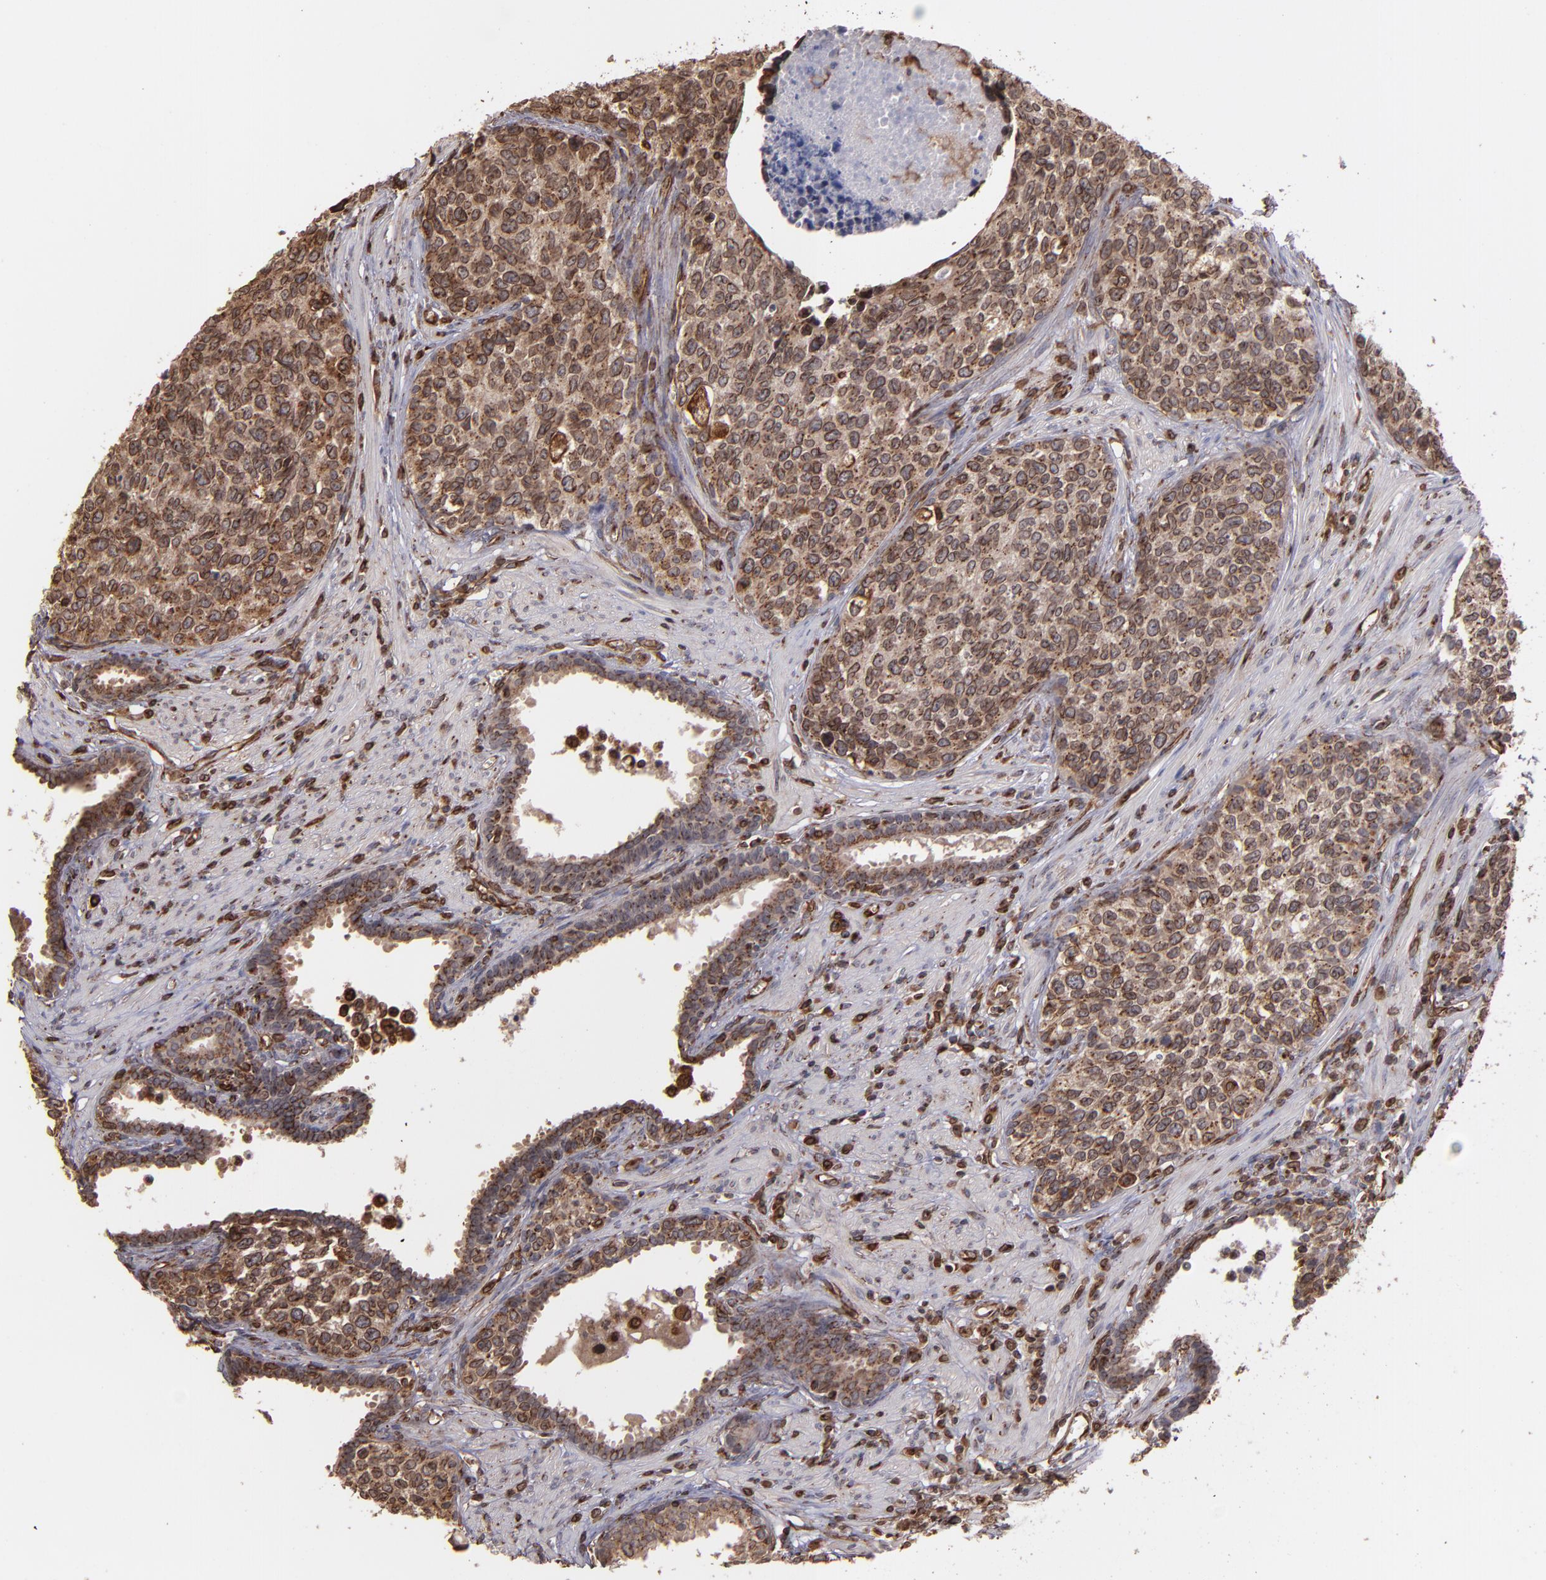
{"staining": {"intensity": "strong", "quantity": ">75%", "location": "cytoplasmic/membranous"}, "tissue": "urothelial cancer", "cell_type": "Tumor cells", "image_type": "cancer", "snomed": [{"axis": "morphology", "description": "Urothelial carcinoma, High grade"}, {"axis": "topography", "description": "Urinary bladder"}], "caption": "Protein staining of high-grade urothelial carcinoma tissue demonstrates strong cytoplasmic/membranous positivity in about >75% of tumor cells.", "gene": "TRIP11", "patient": {"sex": "male", "age": 81}}